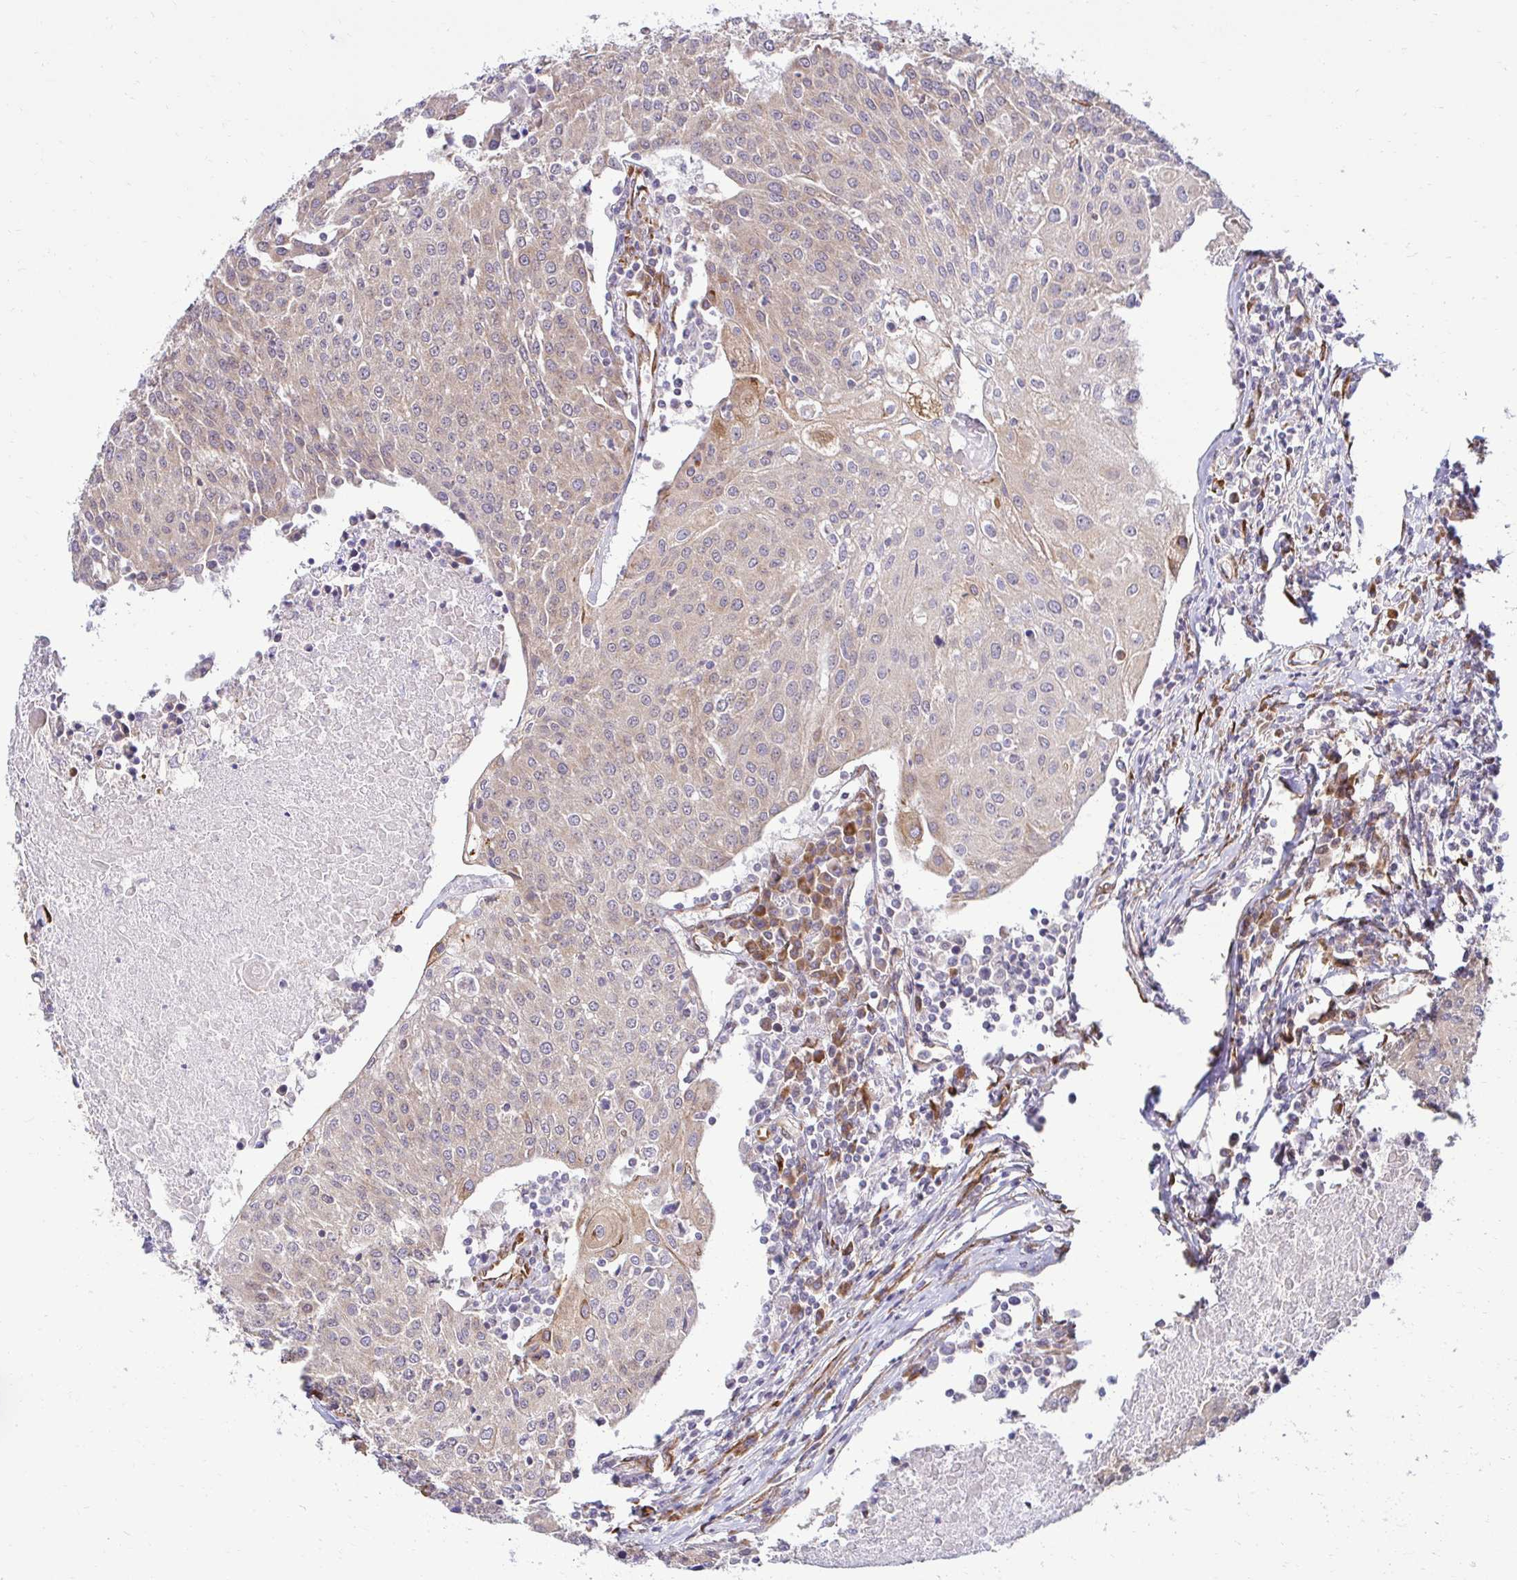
{"staining": {"intensity": "weak", "quantity": "<25%", "location": "cytoplasmic/membranous"}, "tissue": "urothelial cancer", "cell_type": "Tumor cells", "image_type": "cancer", "snomed": [{"axis": "morphology", "description": "Urothelial carcinoma, High grade"}, {"axis": "topography", "description": "Urinary bladder"}], "caption": "This is a micrograph of immunohistochemistry (IHC) staining of urothelial cancer, which shows no positivity in tumor cells.", "gene": "HPS1", "patient": {"sex": "female", "age": 85}}